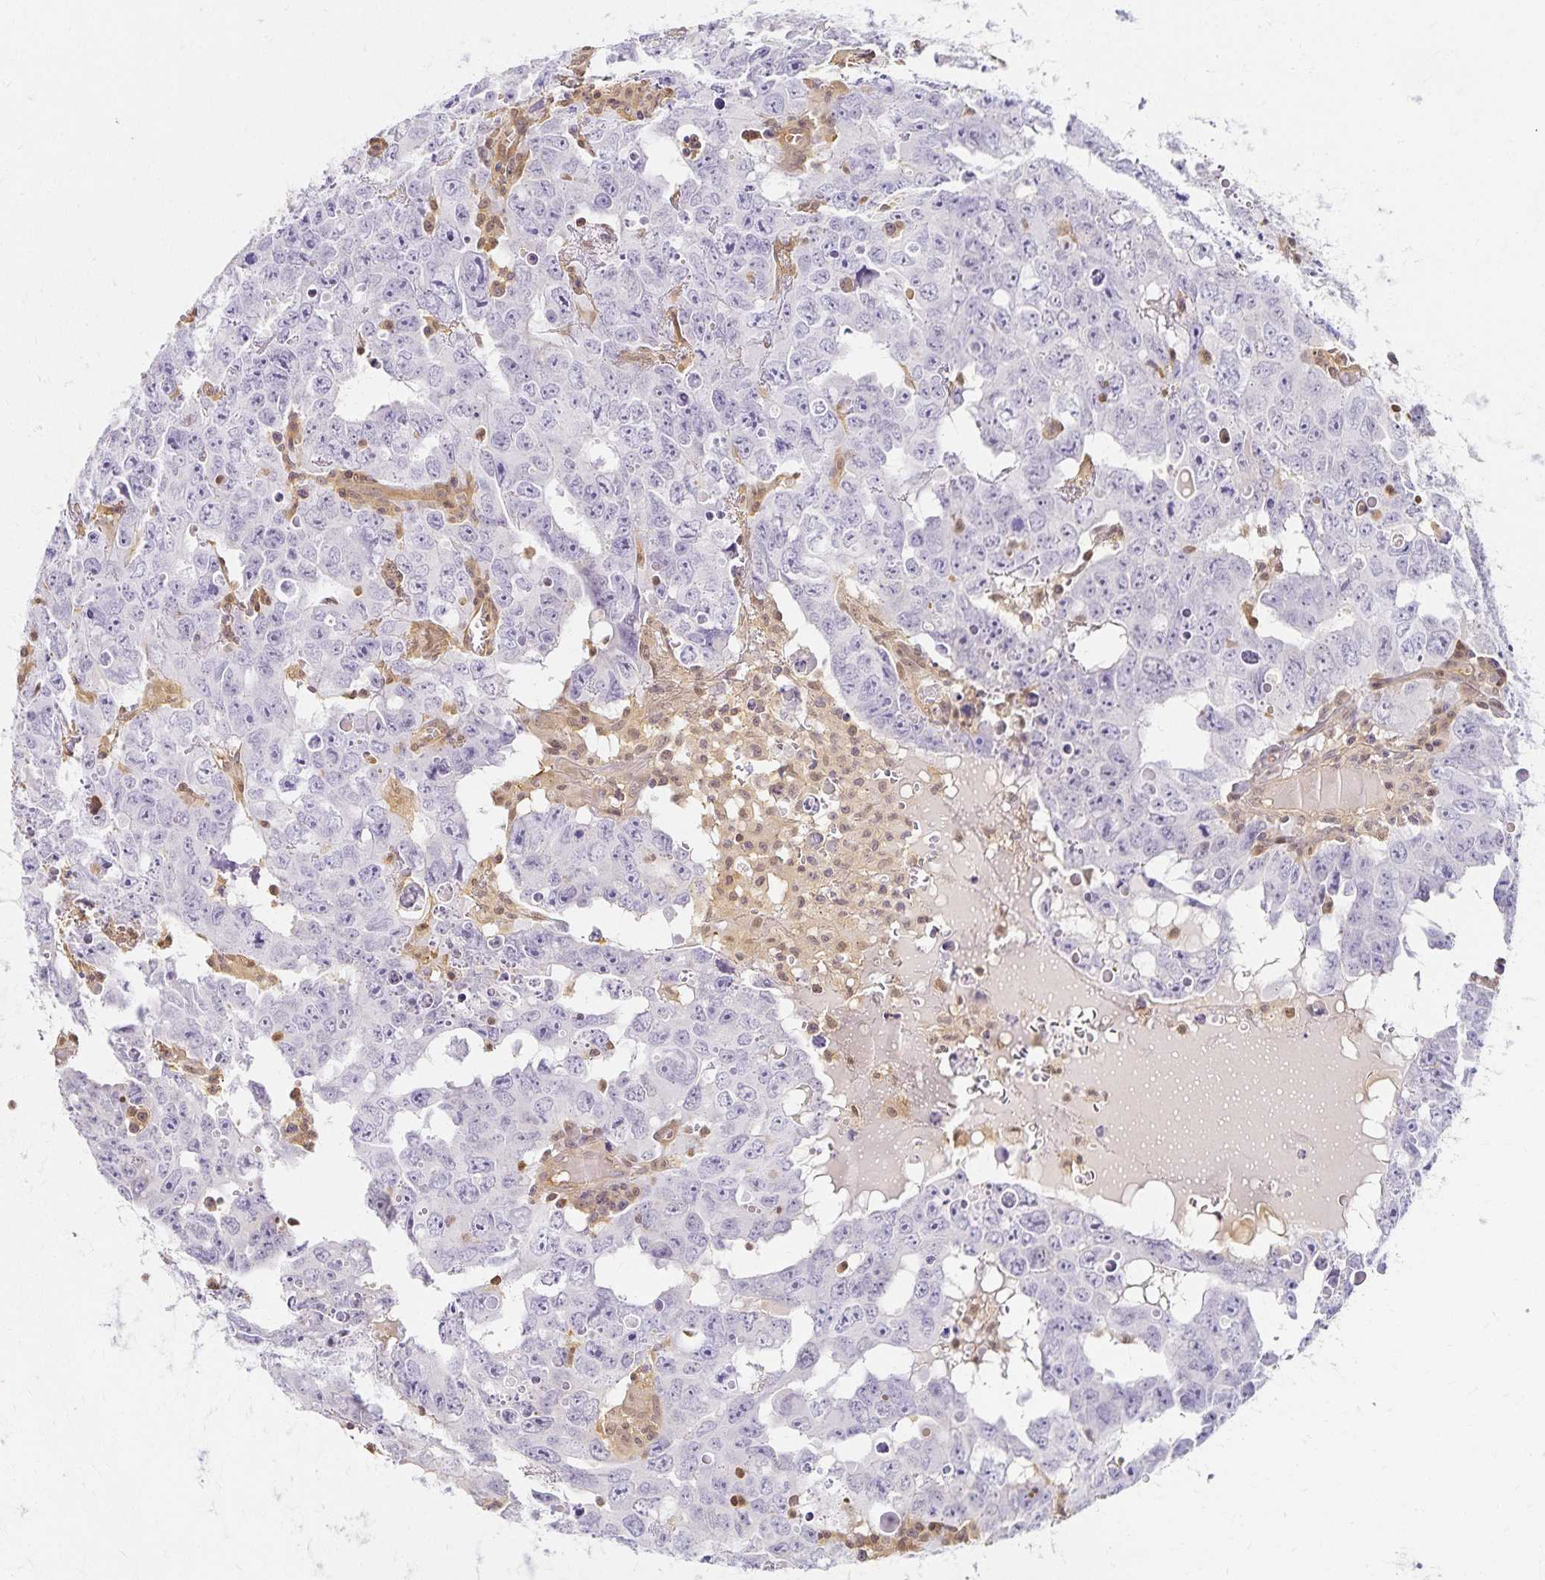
{"staining": {"intensity": "negative", "quantity": "none", "location": "none"}, "tissue": "testis cancer", "cell_type": "Tumor cells", "image_type": "cancer", "snomed": [{"axis": "morphology", "description": "Carcinoma, Embryonal, NOS"}, {"axis": "topography", "description": "Testis"}], "caption": "Immunohistochemistry (IHC) image of neoplastic tissue: human testis embryonal carcinoma stained with DAB shows no significant protein expression in tumor cells.", "gene": "AZGP1", "patient": {"sex": "male", "age": 22}}